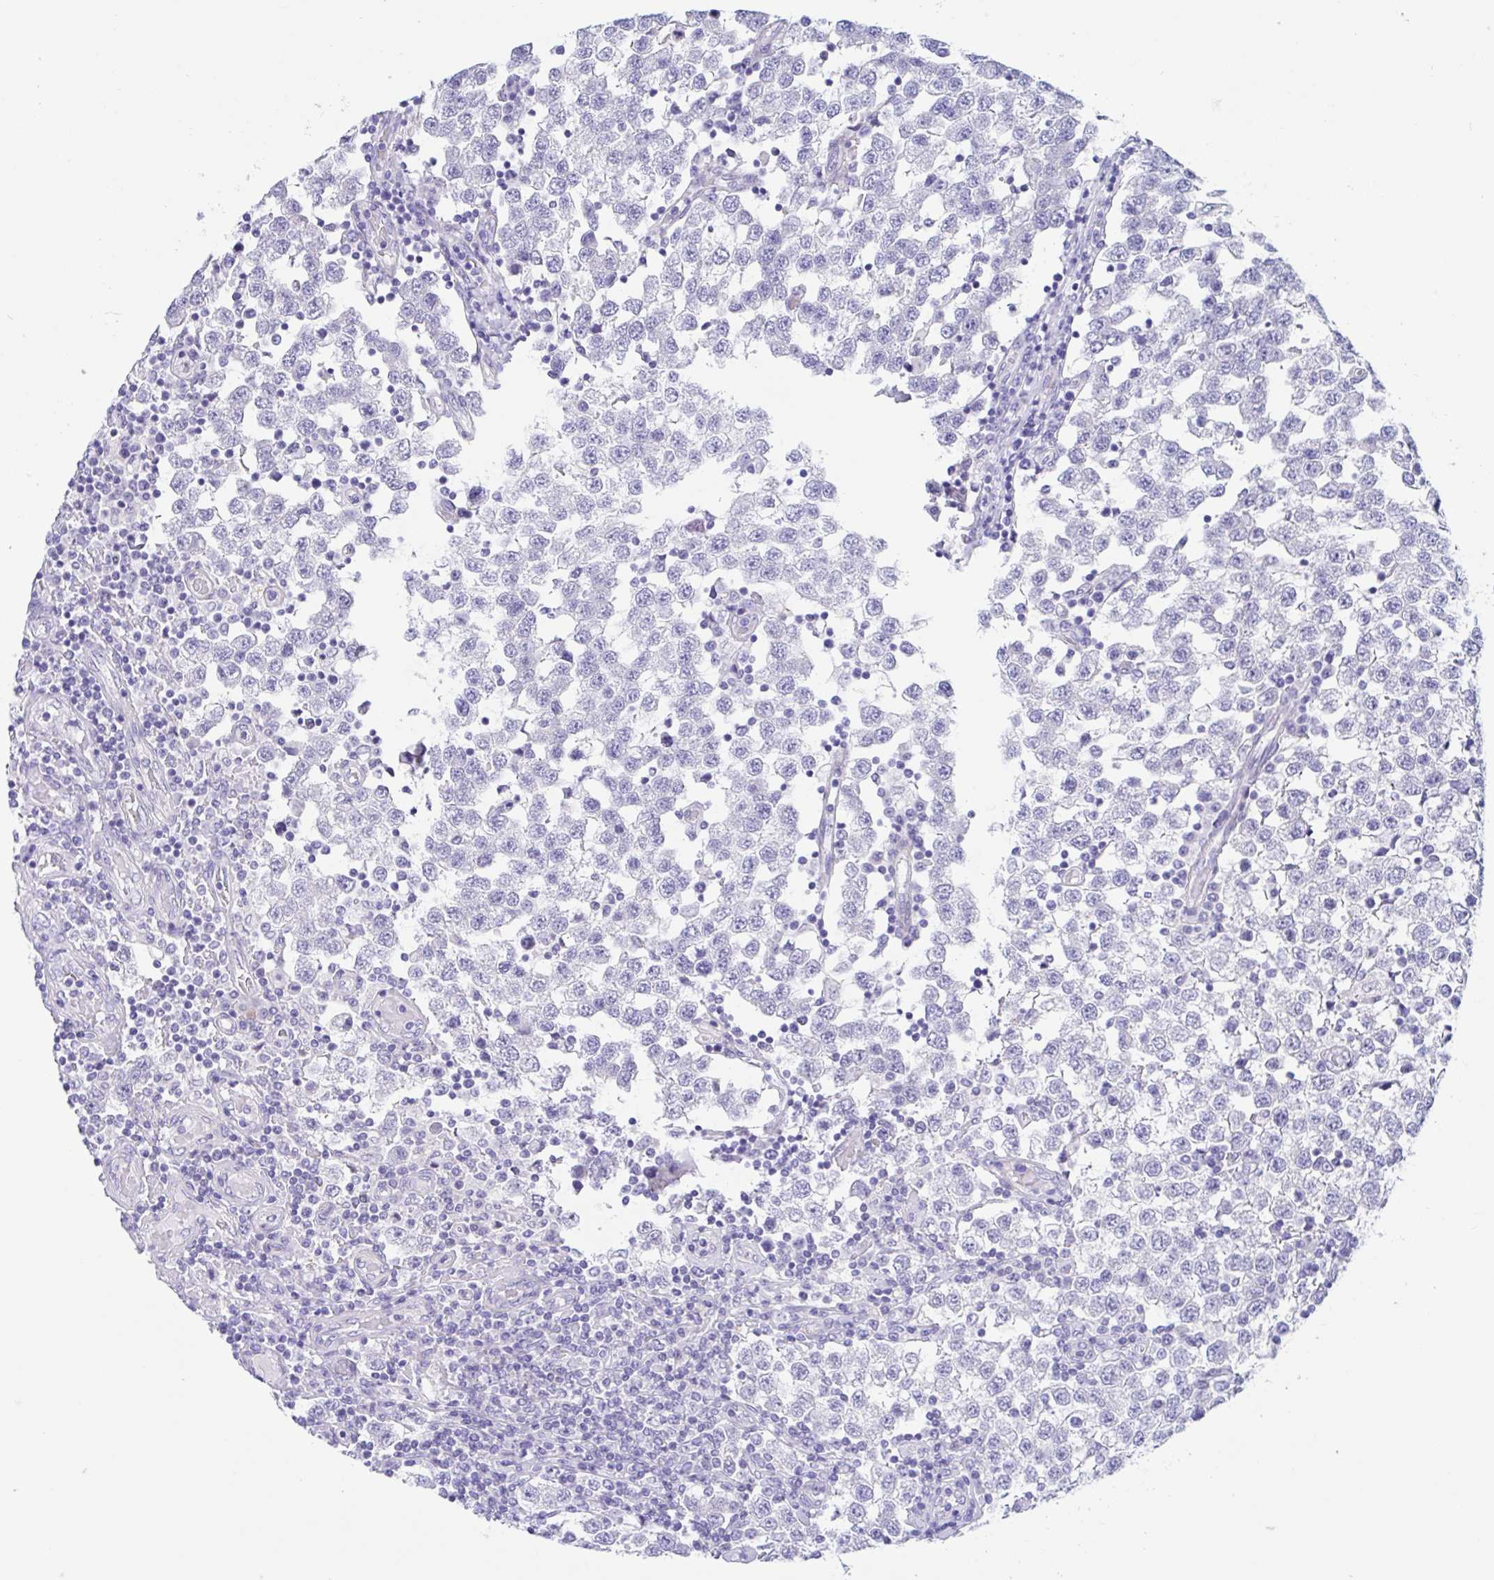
{"staining": {"intensity": "negative", "quantity": "none", "location": "none"}, "tissue": "testis cancer", "cell_type": "Tumor cells", "image_type": "cancer", "snomed": [{"axis": "morphology", "description": "Seminoma, NOS"}, {"axis": "topography", "description": "Testis"}], "caption": "Immunohistochemistry (IHC) photomicrograph of seminoma (testis) stained for a protein (brown), which reveals no positivity in tumor cells.", "gene": "OR6N2", "patient": {"sex": "male", "age": 34}}